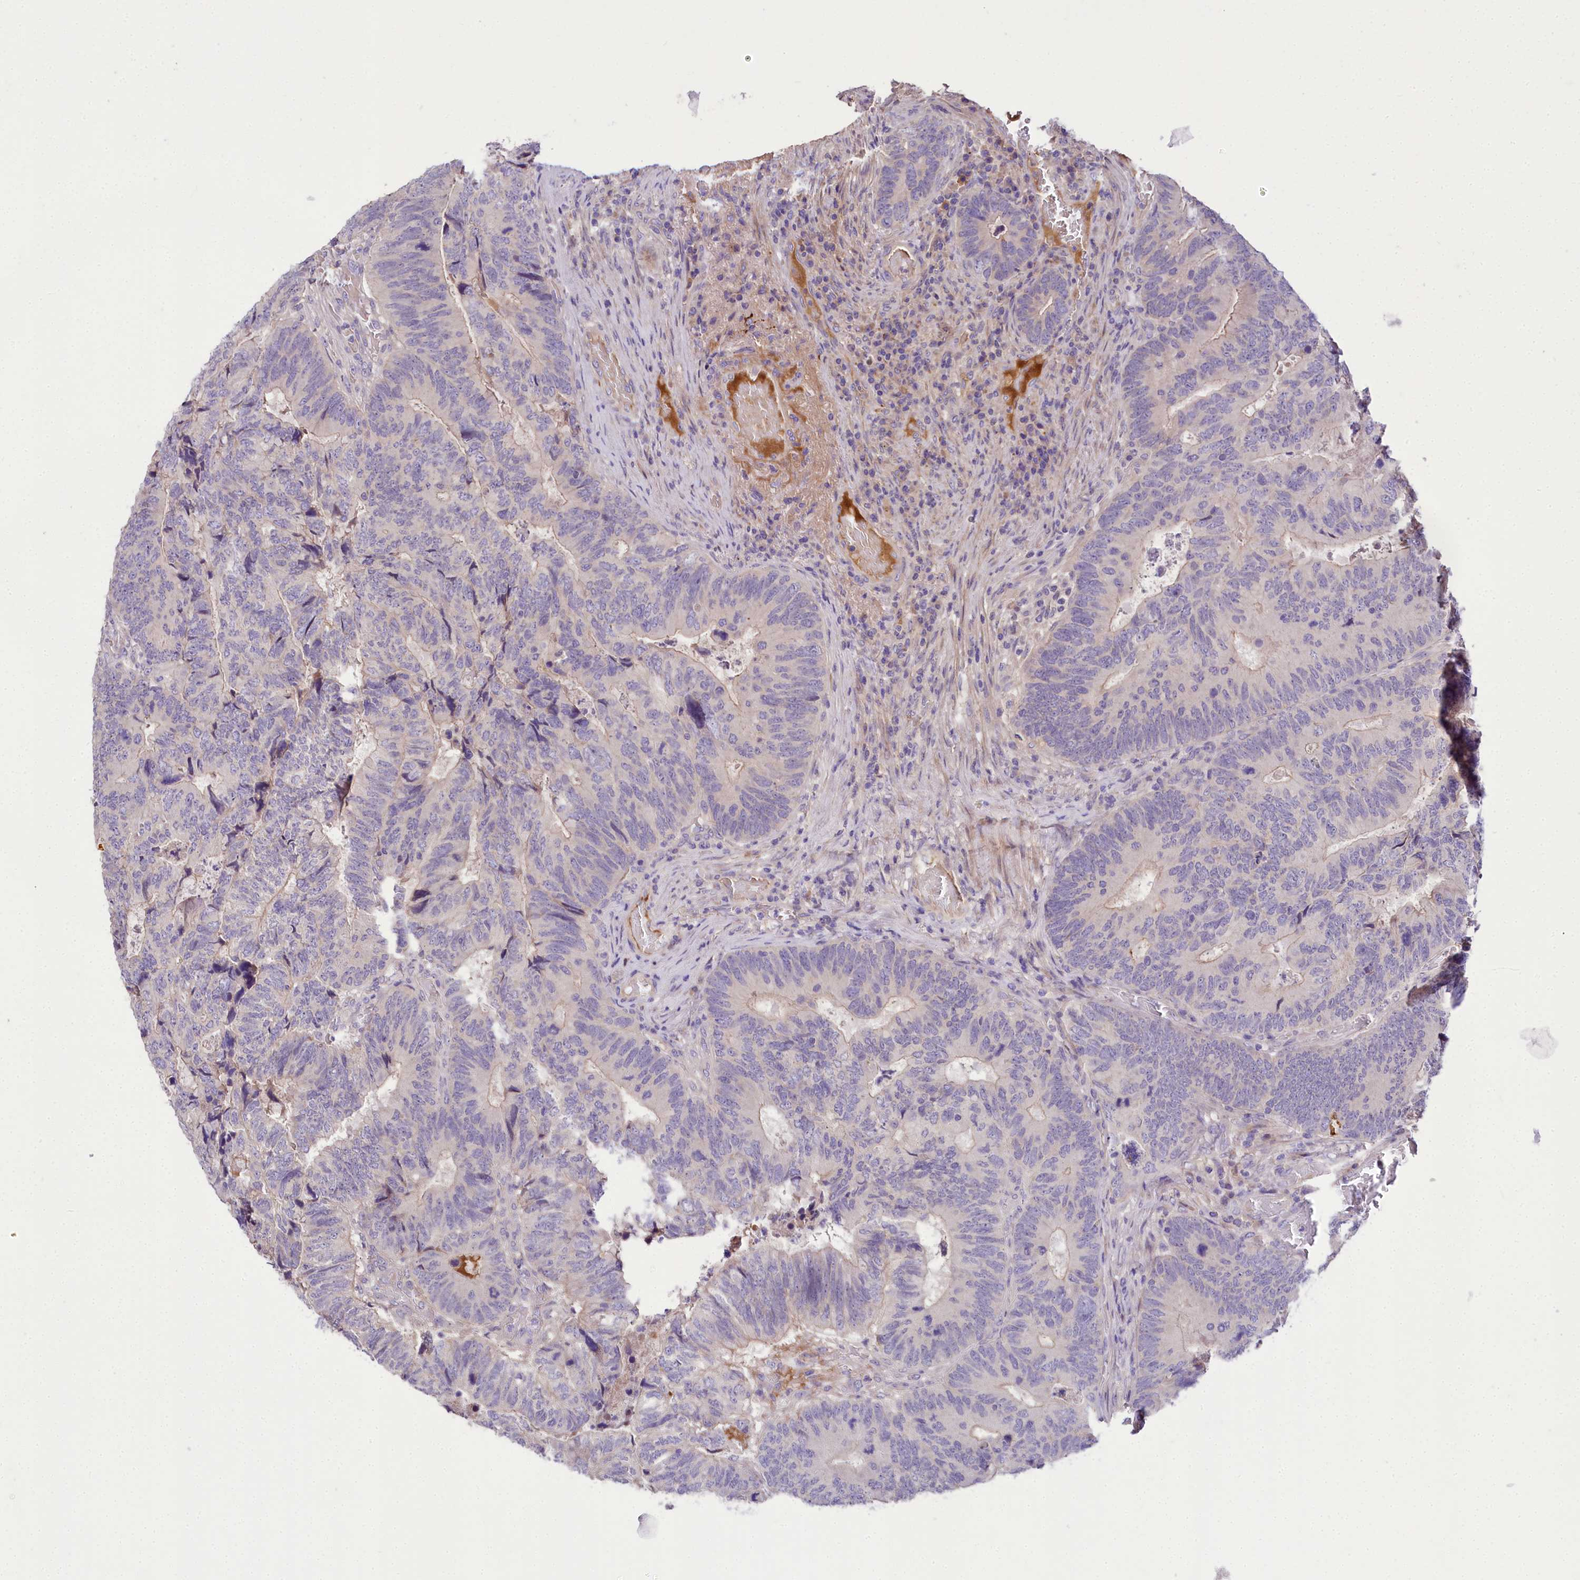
{"staining": {"intensity": "negative", "quantity": "none", "location": "none"}, "tissue": "colorectal cancer", "cell_type": "Tumor cells", "image_type": "cancer", "snomed": [{"axis": "morphology", "description": "Adenocarcinoma, NOS"}, {"axis": "topography", "description": "Colon"}], "caption": "IHC histopathology image of colorectal cancer (adenocarcinoma) stained for a protein (brown), which reveals no expression in tumor cells. (DAB immunohistochemistry (IHC) with hematoxylin counter stain).", "gene": "PPP1R32", "patient": {"sex": "female", "age": 67}}